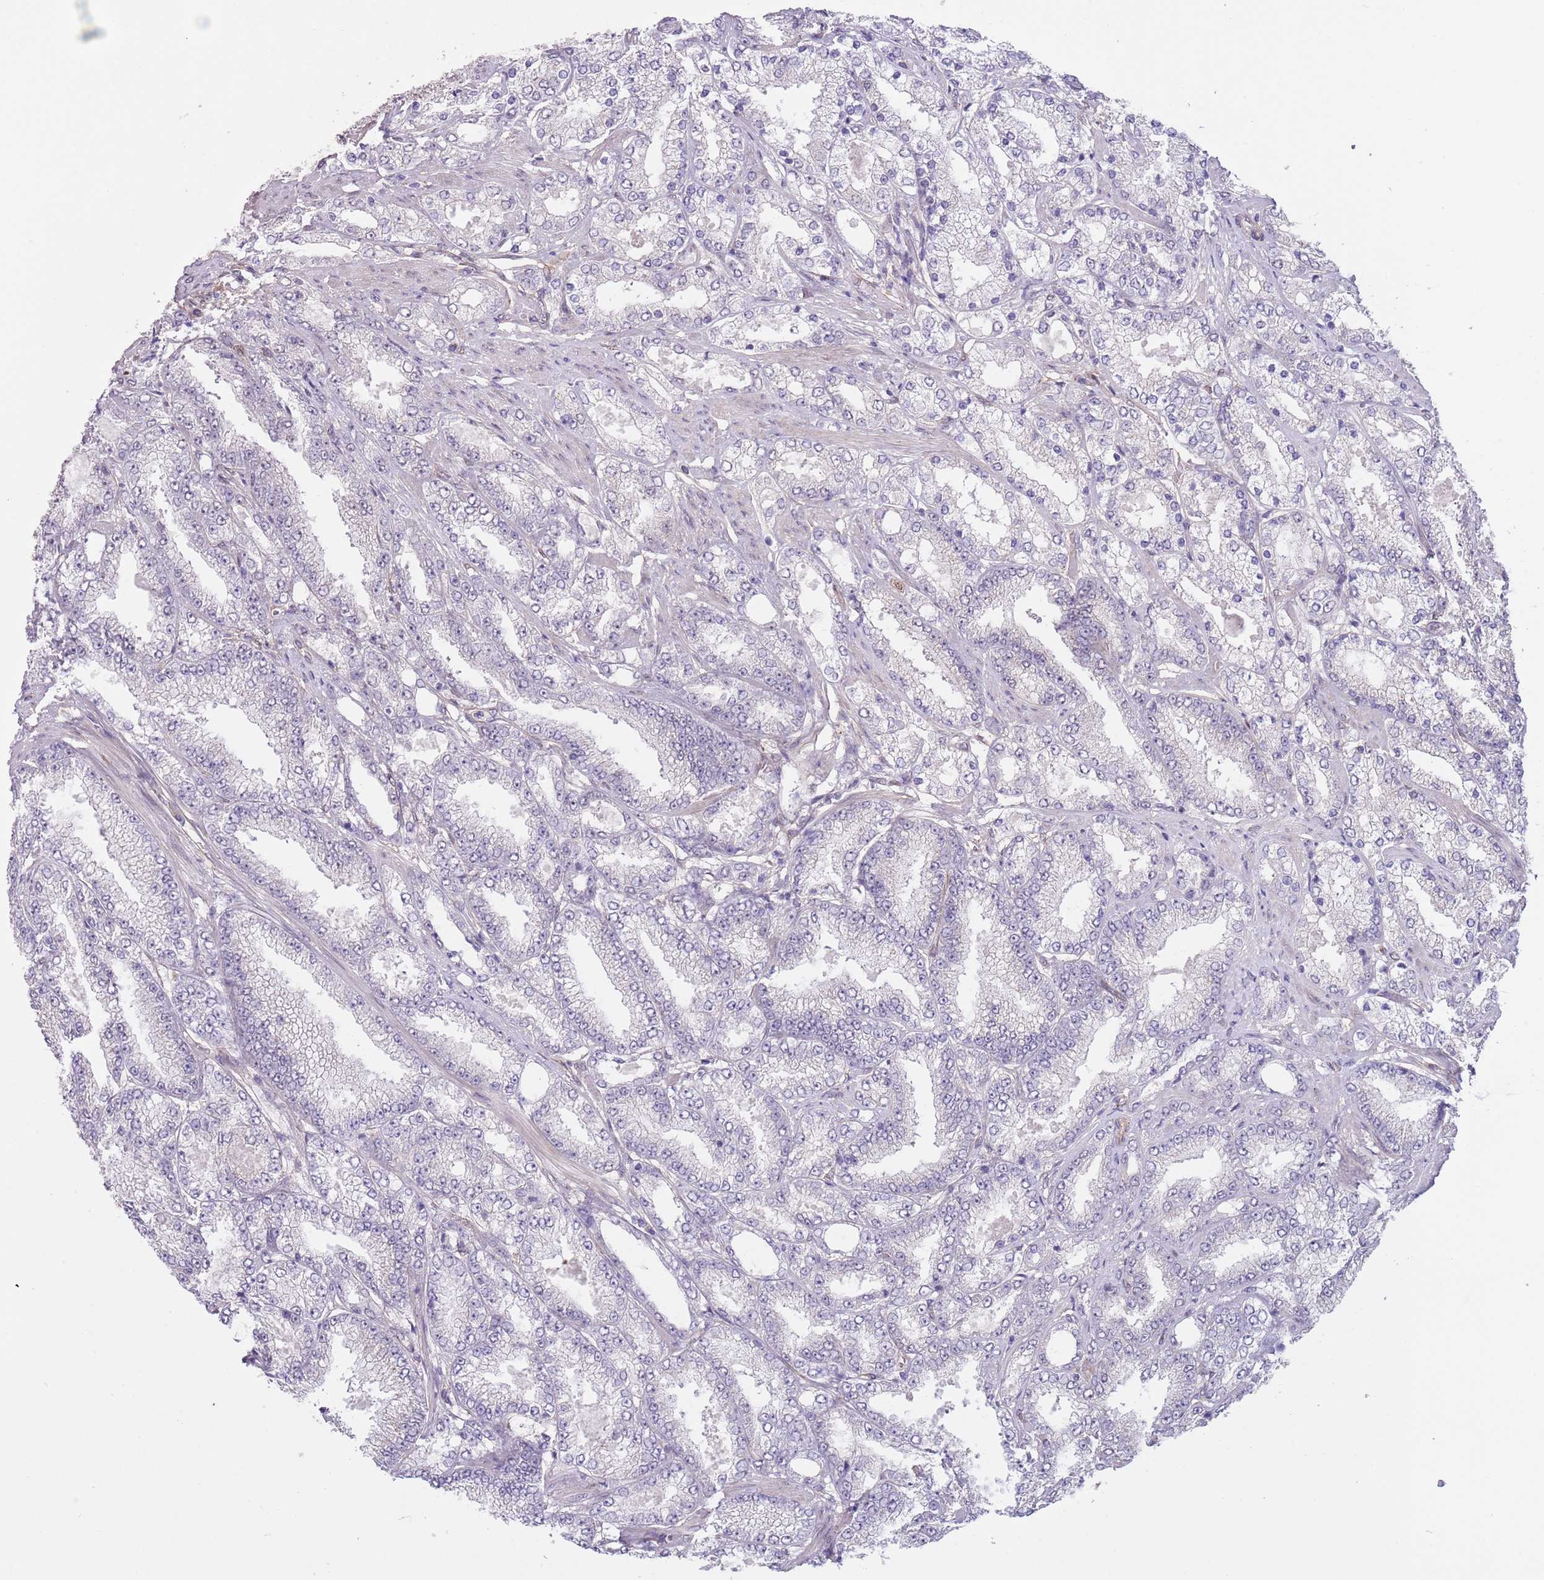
{"staining": {"intensity": "negative", "quantity": "none", "location": "none"}, "tissue": "prostate cancer", "cell_type": "Tumor cells", "image_type": "cancer", "snomed": [{"axis": "morphology", "description": "Adenocarcinoma, High grade"}, {"axis": "topography", "description": "Prostate"}], "caption": "There is no significant positivity in tumor cells of high-grade adenocarcinoma (prostate).", "gene": "CREBZF", "patient": {"sex": "male", "age": 68}}